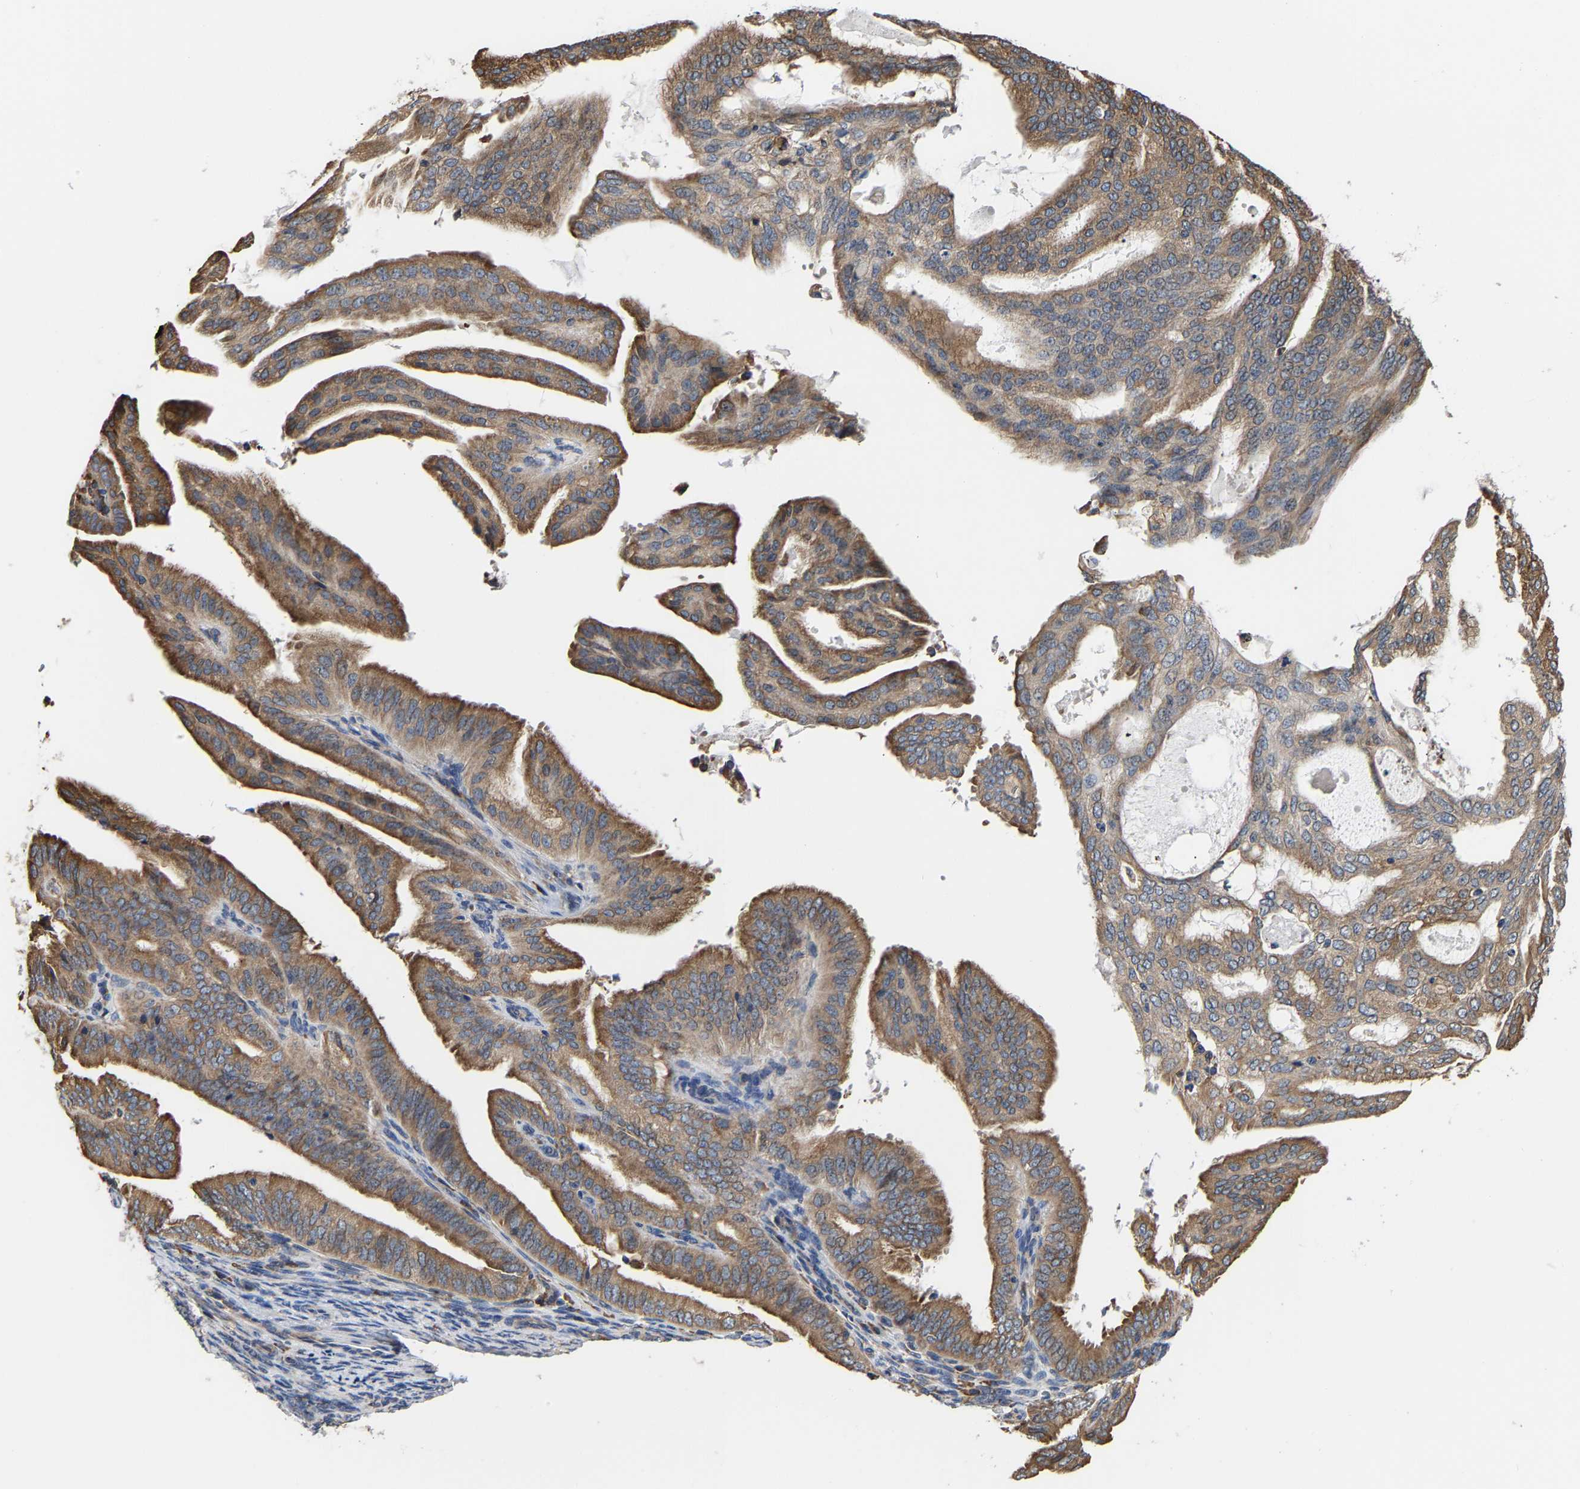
{"staining": {"intensity": "moderate", "quantity": ">75%", "location": "cytoplasmic/membranous"}, "tissue": "endometrial cancer", "cell_type": "Tumor cells", "image_type": "cancer", "snomed": [{"axis": "morphology", "description": "Adenocarcinoma, NOS"}, {"axis": "topography", "description": "Endometrium"}], "caption": "Tumor cells show medium levels of moderate cytoplasmic/membranous expression in approximately >75% of cells in human endometrial cancer (adenocarcinoma). The staining was performed using DAB (3,3'-diaminobenzidine), with brown indicating positive protein expression. Nuclei are stained blue with hematoxylin.", "gene": "ARAP1", "patient": {"sex": "female", "age": 58}}